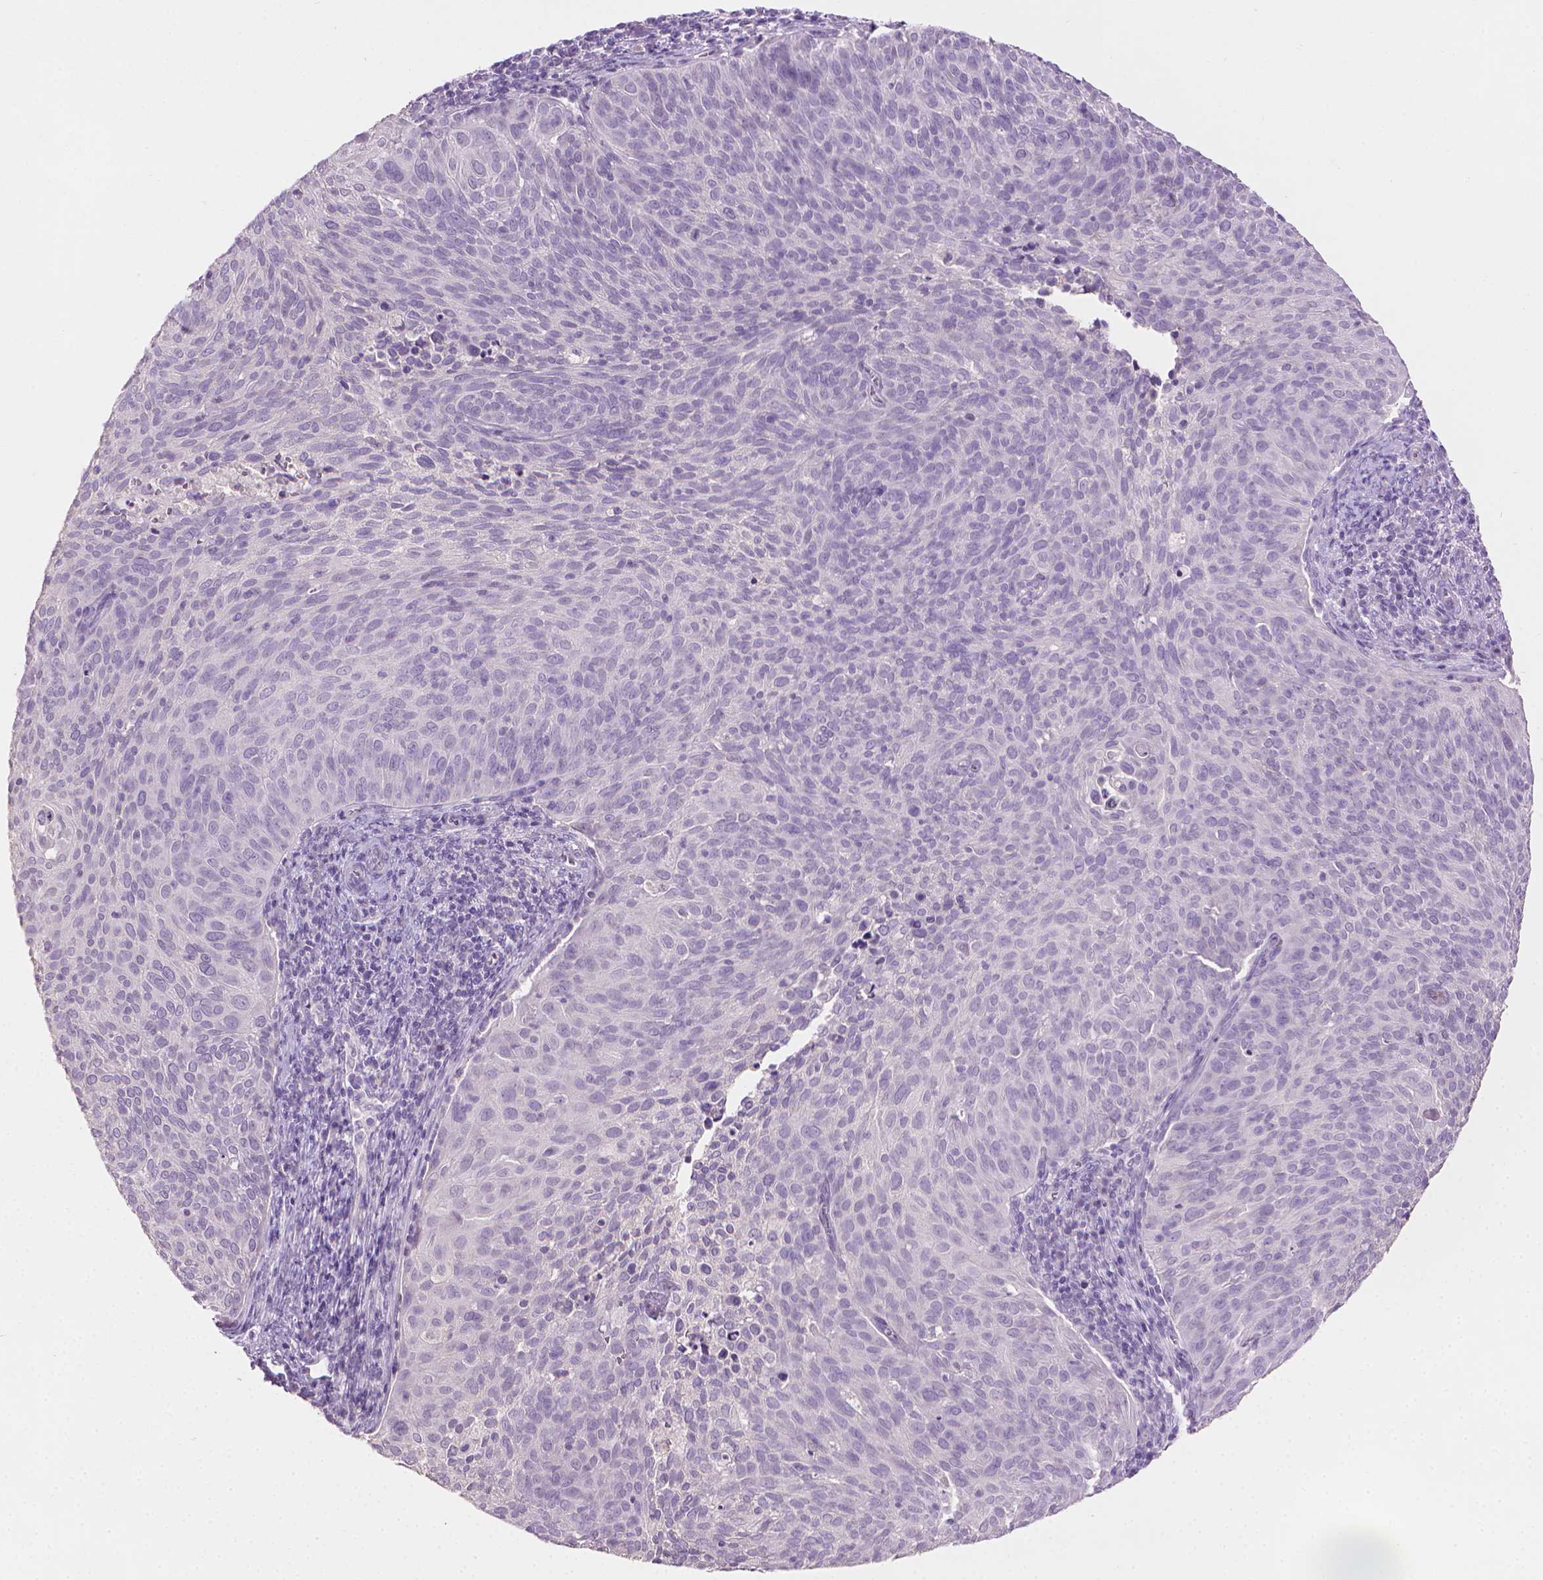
{"staining": {"intensity": "negative", "quantity": "none", "location": "none"}, "tissue": "cervical cancer", "cell_type": "Tumor cells", "image_type": "cancer", "snomed": [{"axis": "morphology", "description": "Squamous cell carcinoma, NOS"}, {"axis": "topography", "description": "Cervix"}], "caption": "Tumor cells are negative for brown protein staining in cervical cancer. (Immunohistochemistry, brightfield microscopy, high magnification).", "gene": "MLANA", "patient": {"sex": "female", "age": 39}}